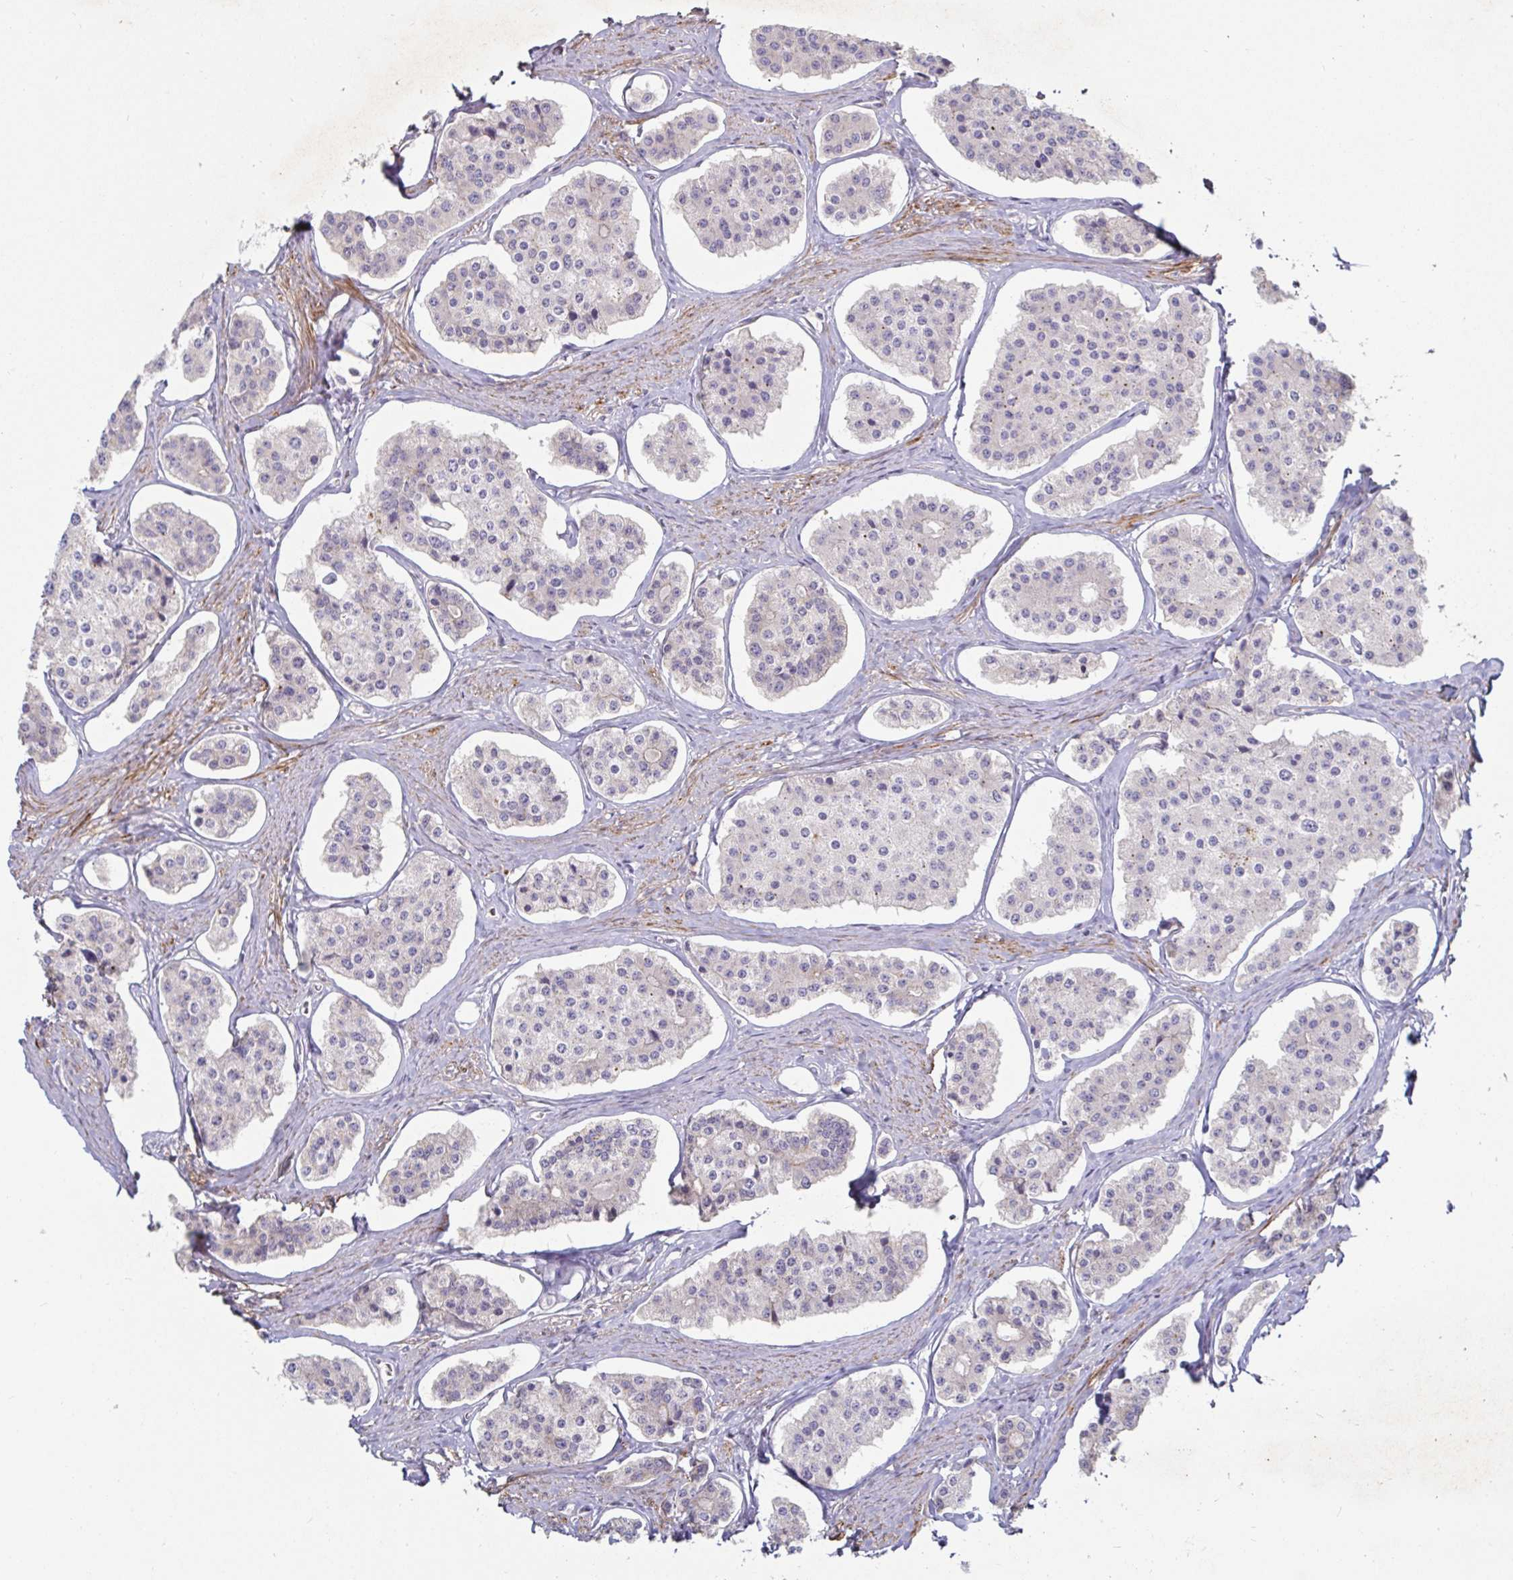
{"staining": {"intensity": "negative", "quantity": "none", "location": "none"}, "tissue": "carcinoid", "cell_type": "Tumor cells", "image_type": "cancer", "snomed": [{"axis": "morphology", "description": "Carcinoid, malignant, NOS"}, {"axis": "topography", "description": "Small intestine"}], "caption": "Immunohistochemistry (IHC) of carcinoid displays no positivity in tumor cells.", "gene": "SSH2", "patient": {"sex": "female", "age": 65}}